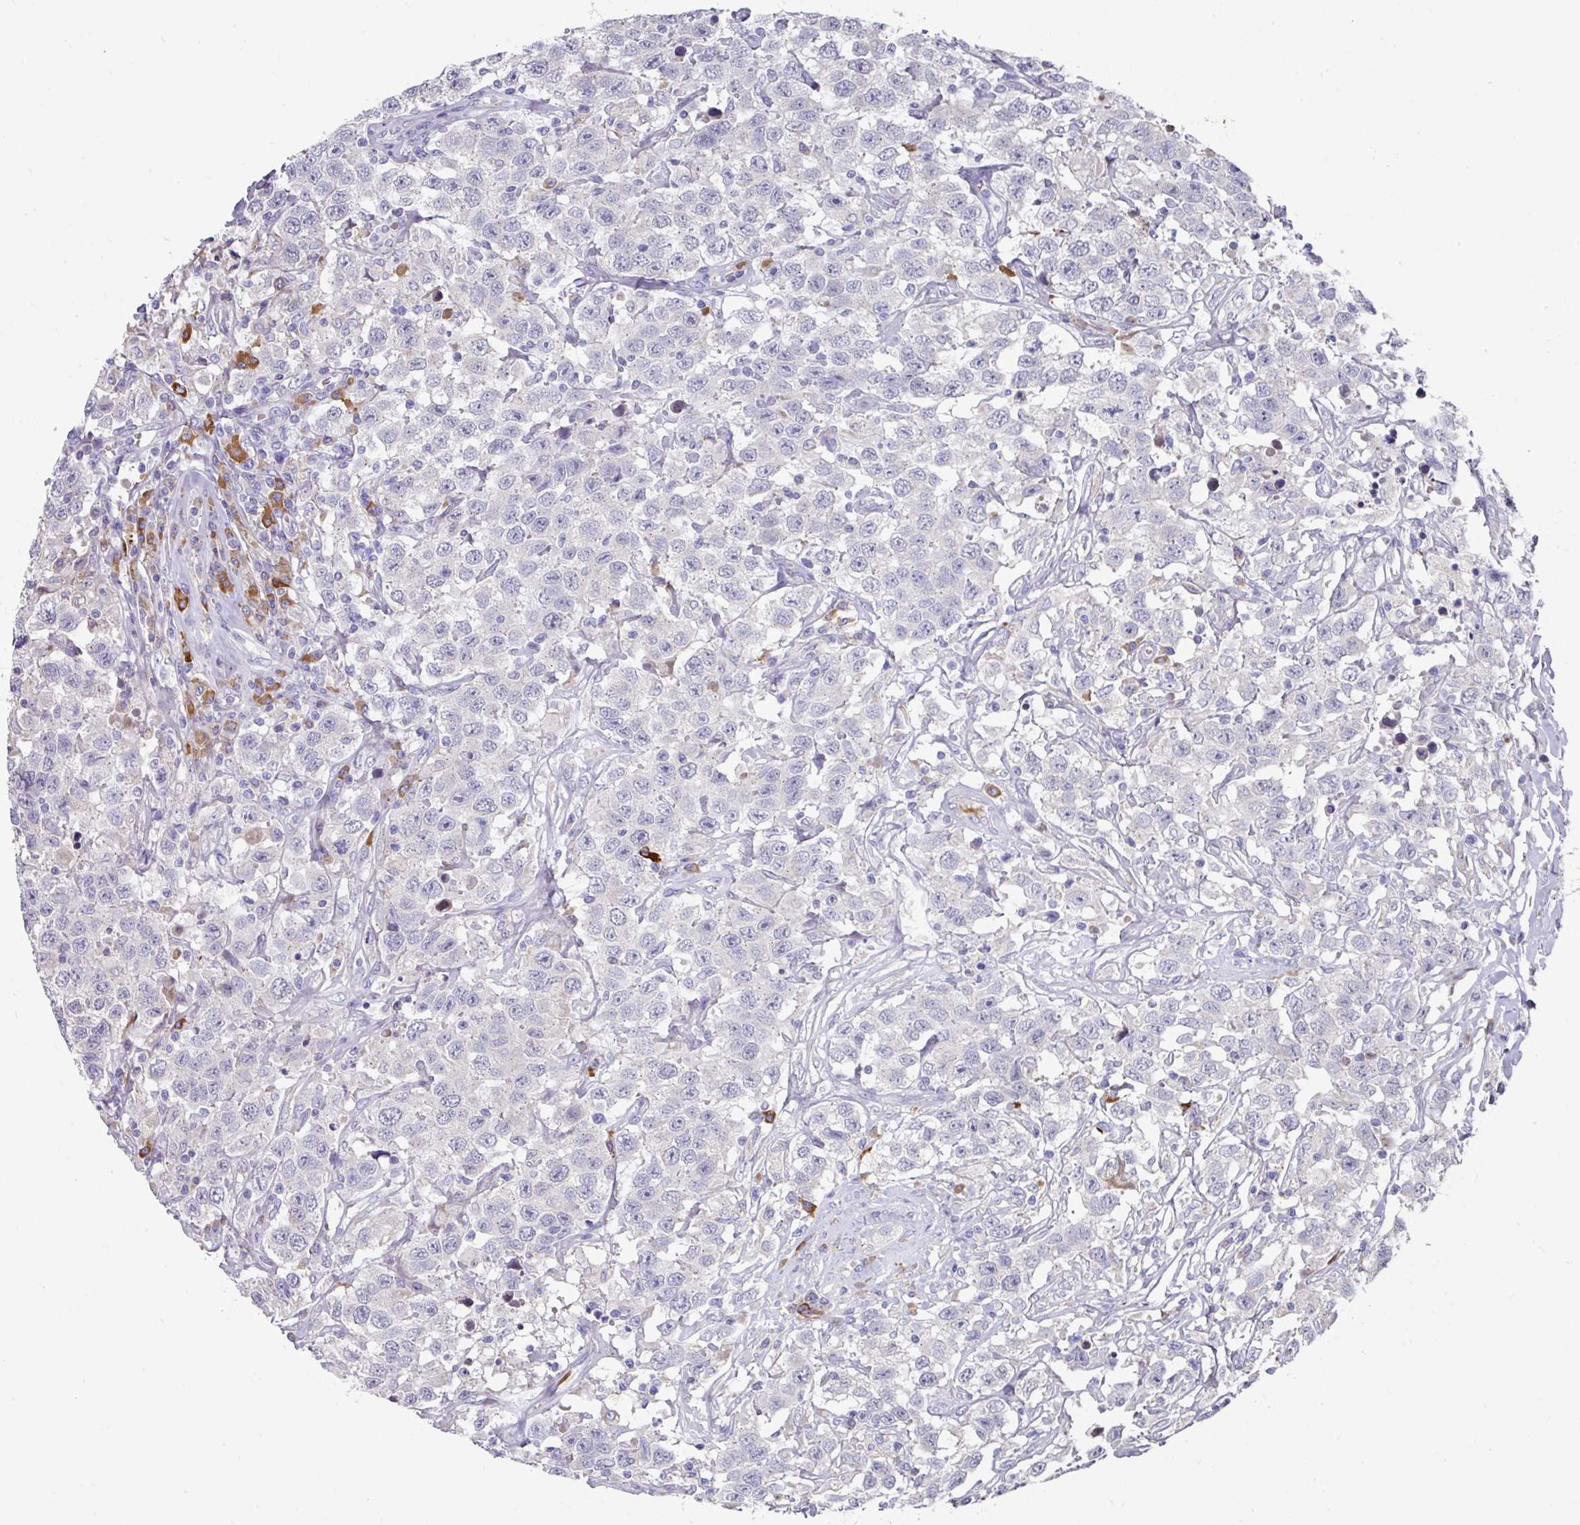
{"staining": {"intensity": "negative", "quantity": "none", "location": "none"}, "tissue": "testis cancer", "cell_type": "Tumor cells", "image_type": "cancer", "snomed": [{"axis": "morphology", "description": "Seminoma, NOS"}, {"axis": "topography", "description": "Testis"}], "caption": "A photomicrograph of testis seminoma stained for a protein shows no brown staining in tumor cells. The staining is performed using DAB brown chromogen with nuclei counter-stained in using hematoxylin.", "gene": "IL4R", "patient": {"sex": "male", "age": 41}}